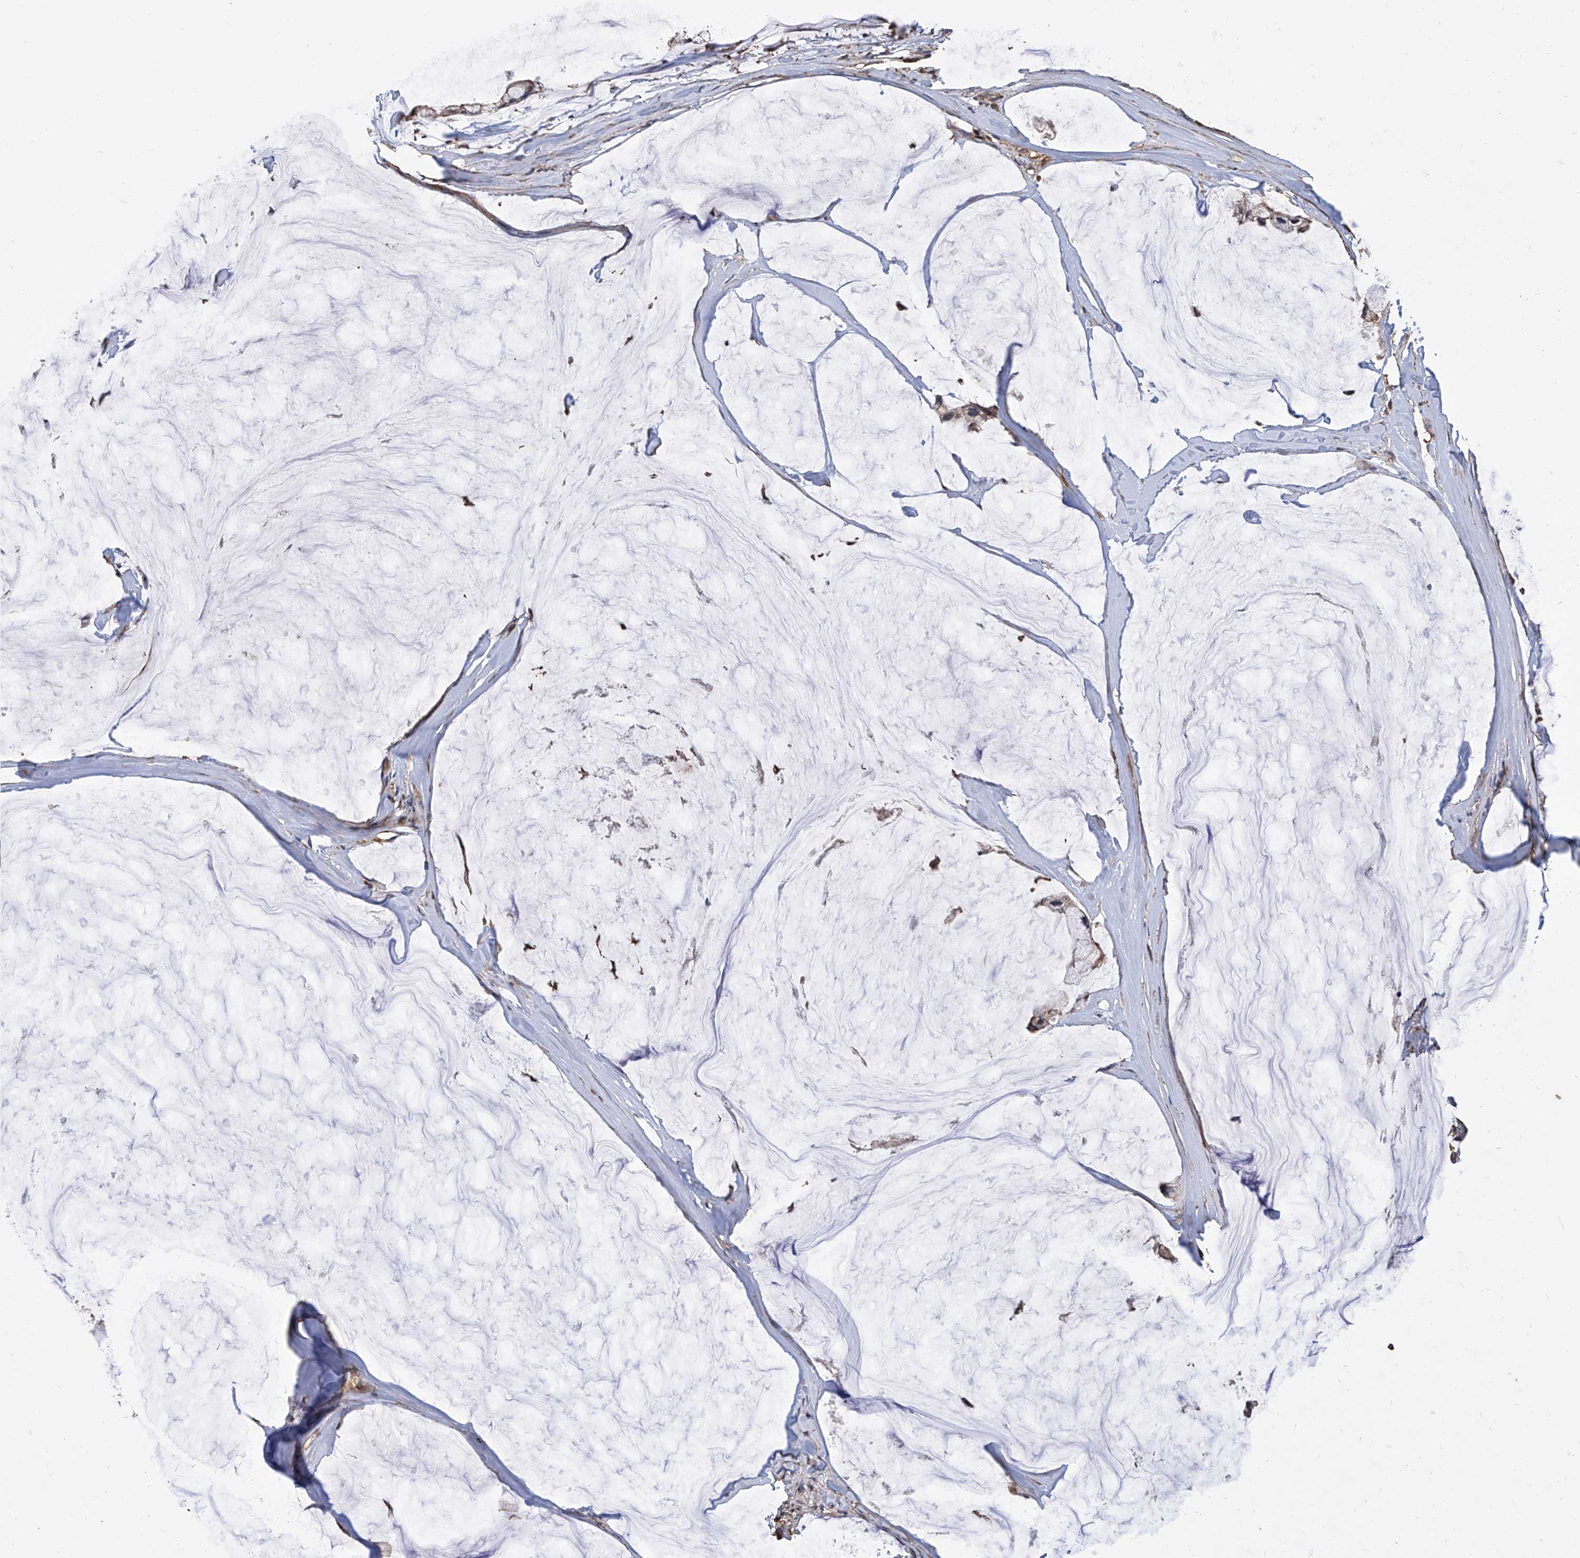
{"staining": {"intensity": "moderate", "quantity": ">75%", "location": "cytoplasmic/membranous"}, "tissue": "ovarian cancer", "cell_type": "Tumor cells", "image_type": "cancer", "snomed": [{"axis": "morphology", "description": "Cystadenocarcinoma, mucinous, NOS"}, {"axis": "topography", "description": "Ovary"}], "caption": "This image exhibits IHC staining of ovarian cancer (mucinous cystadenocarcinoma), with medium moderate cytoplasmic/membranous staining in about >75% of tumor cells.", "gene": "GPT", "patient": {"sex": "female", "age": 39}}